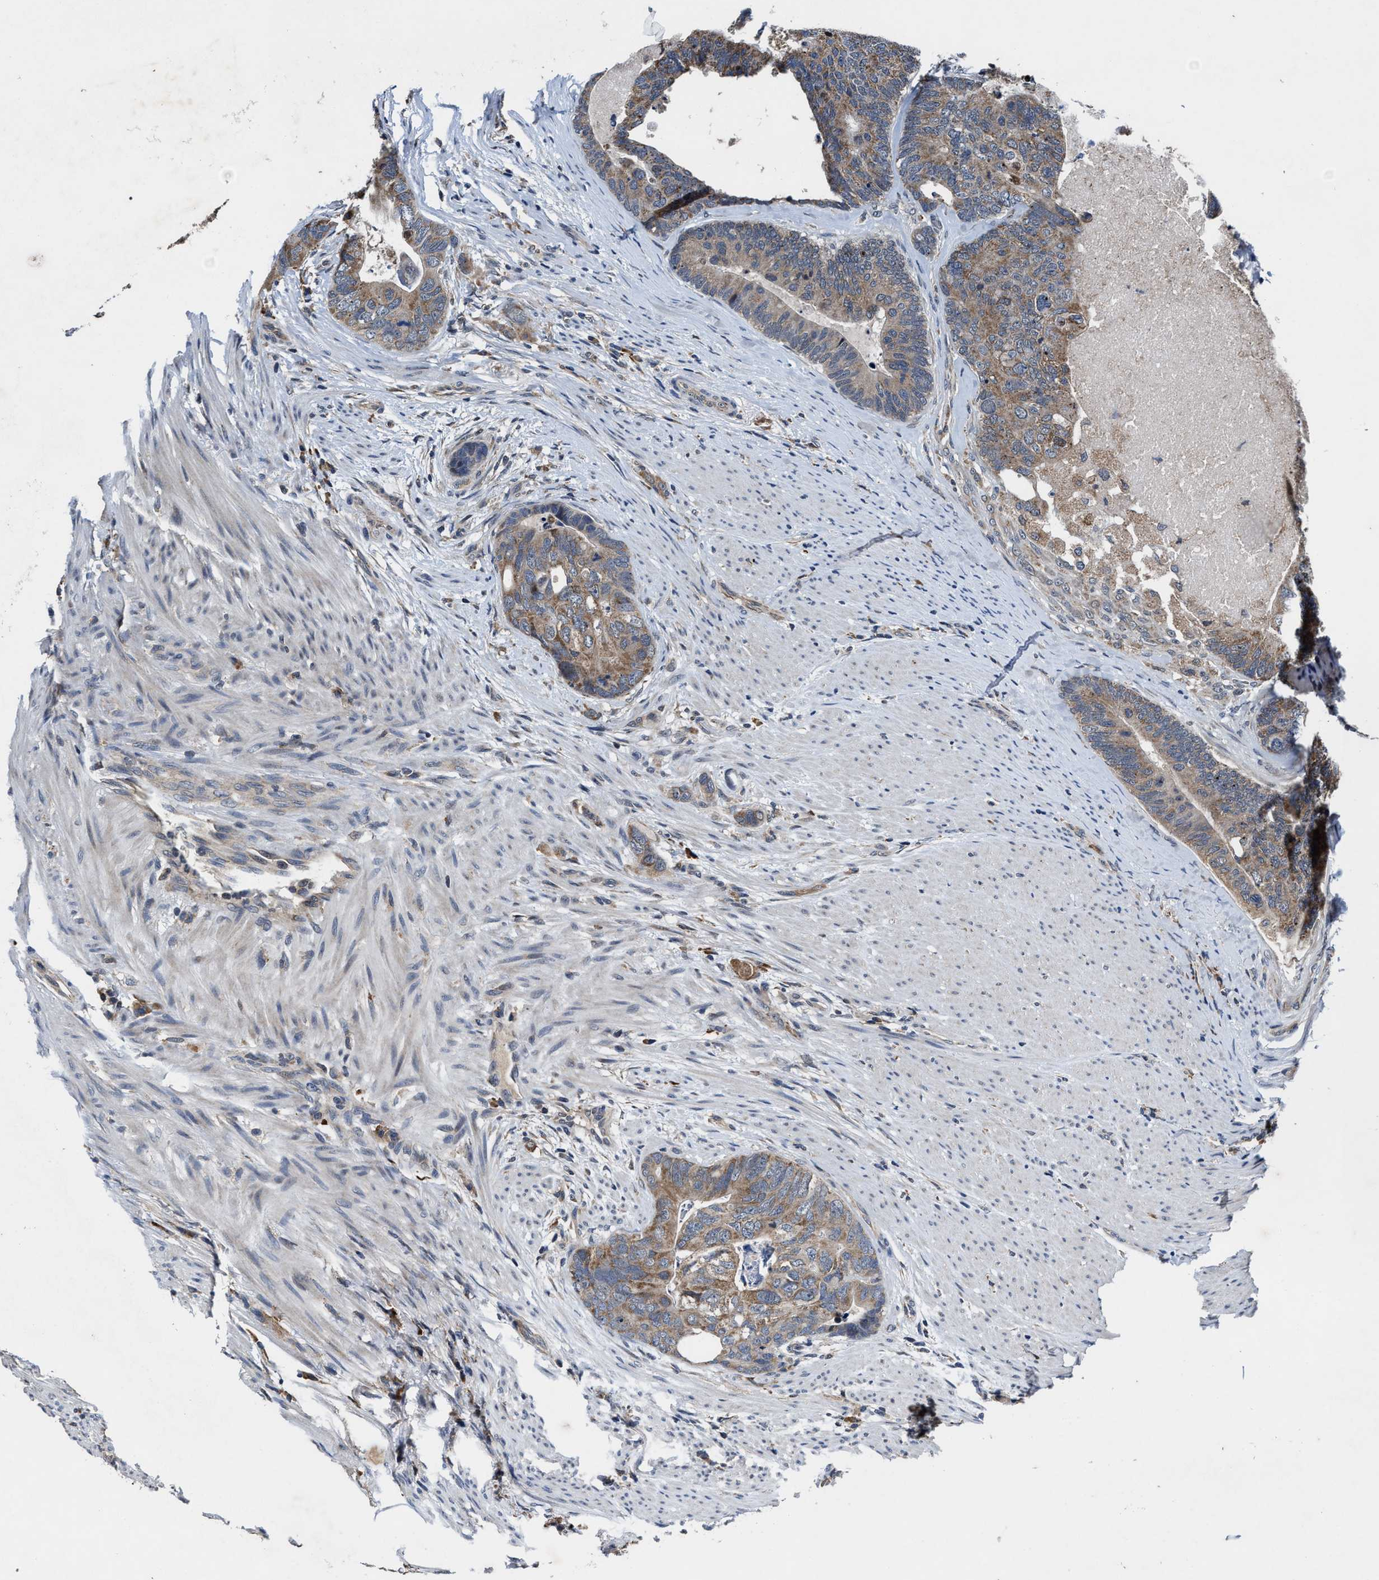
{"staining": {"intensity": "moderate", "quantity": ">75%", "location": "cytoplasmic/membranous"}, "tissue": "colorectal cancer", "cell_type": "Tumor cells", "image_type": "cancer", "snomed": [{"axis": "morphology", "description": "Adenocarcinoma, NOS"}, {"axis": "topography", "description": "Colon"}], "caption": "Immunohistochemical staining of colorectal adenocarcinoma displays moderate cytoplasmic/membranous protein expression in about >75% of tumor cells.", "gene": "TMEM53", "patient": {"sex": "female", "age": 67}}